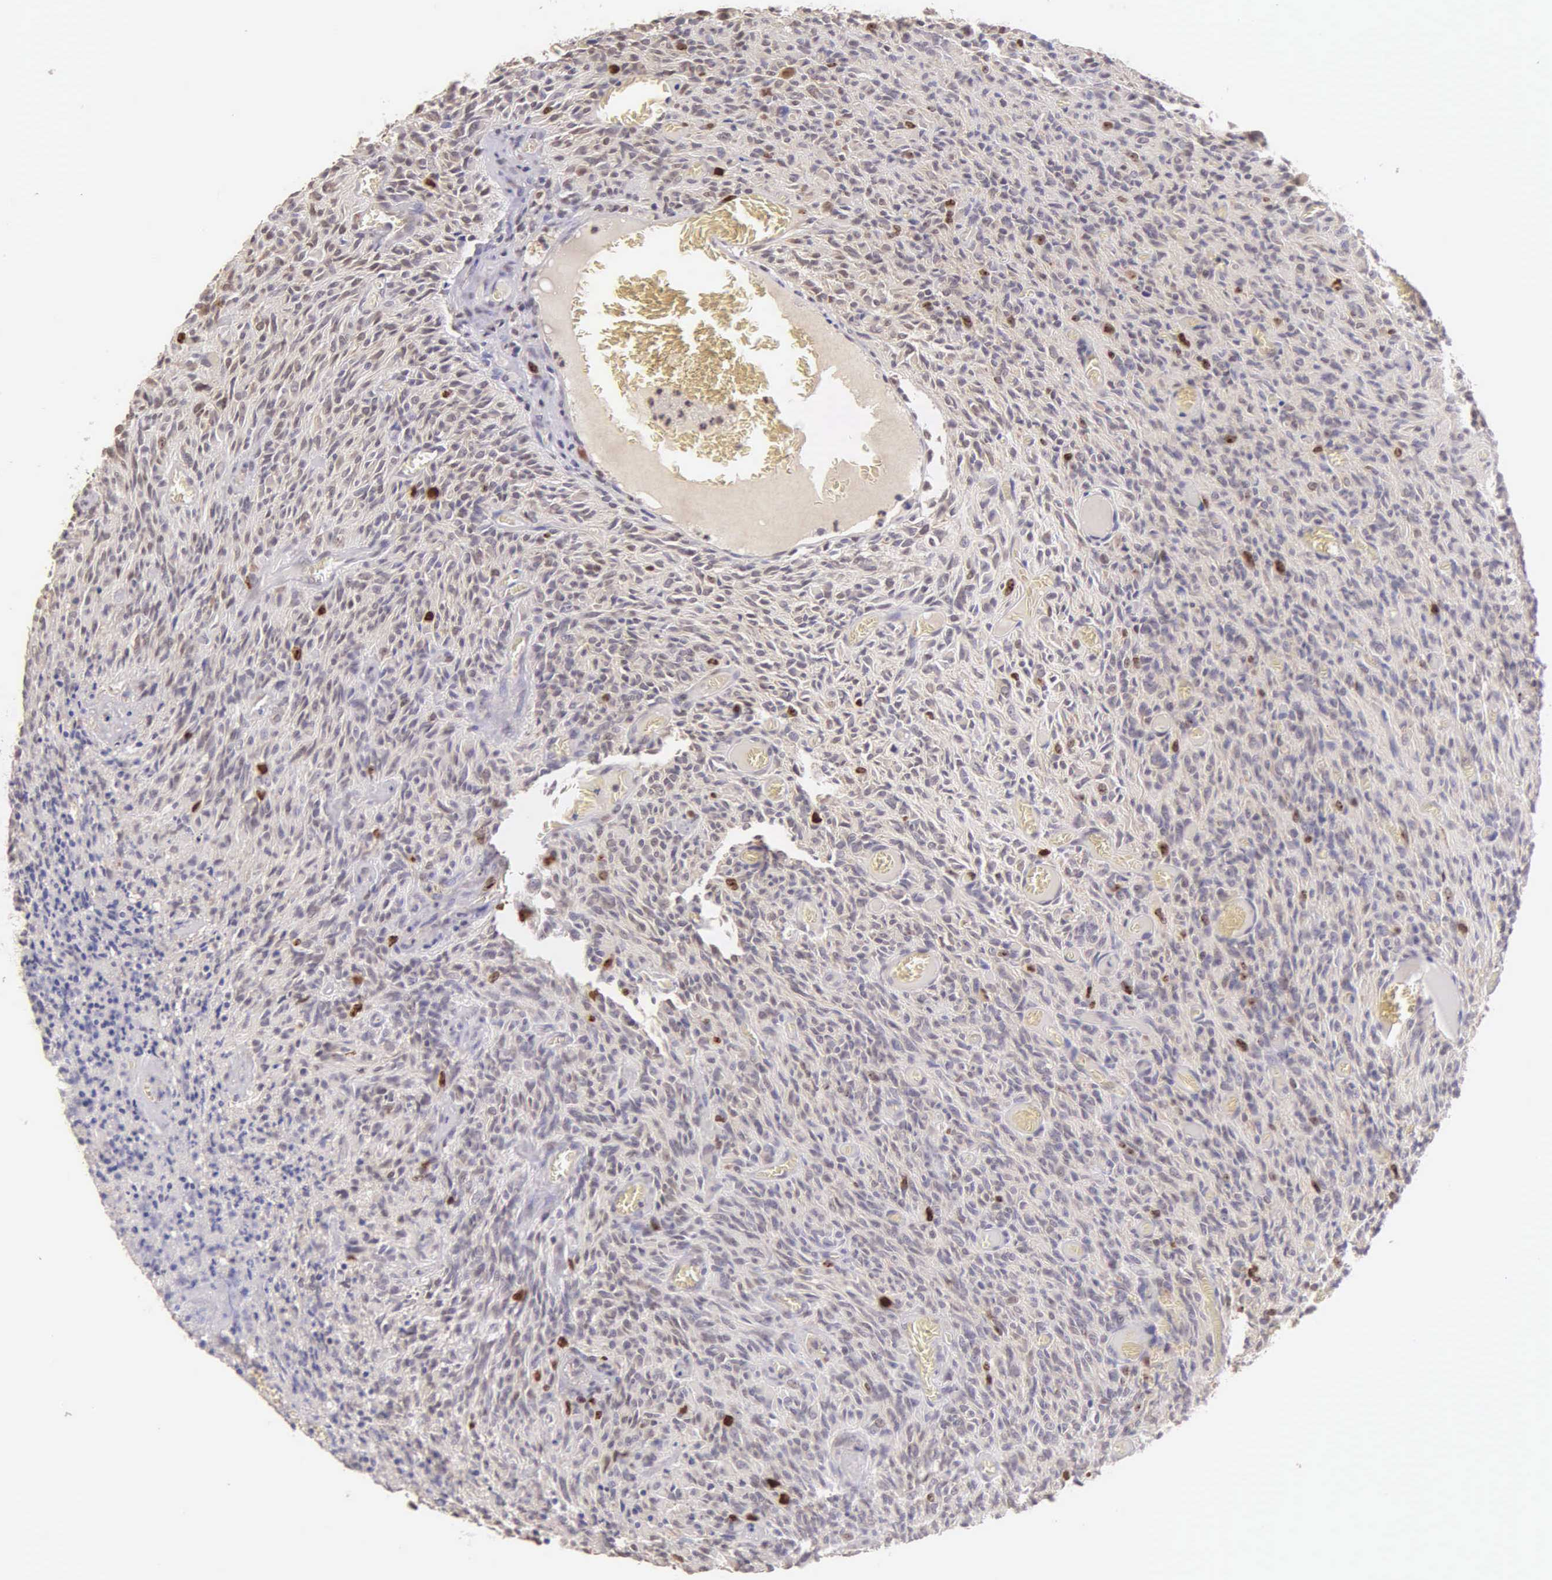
{"staining": {"intensity": "moderate", "quantity": "<25%", "location": "nuclear"}, "tissue": "glioma", "cell_type": "Tumor cells", "image_type": "cancer", "snomed": [{"axis": "morphology", "description": "Glioma, malignant, High grade"}, {"axis": "topography", "description": "Brain"}], "caption": "Protein analysis of glioma tissue reveals moderate nuclear positivity in about <25% of tumor cells. (Brightfield microscopy of DAB IHC at high magnification).", "gene": "MKI67", "patient": {"sex": "male", "age": 56}}